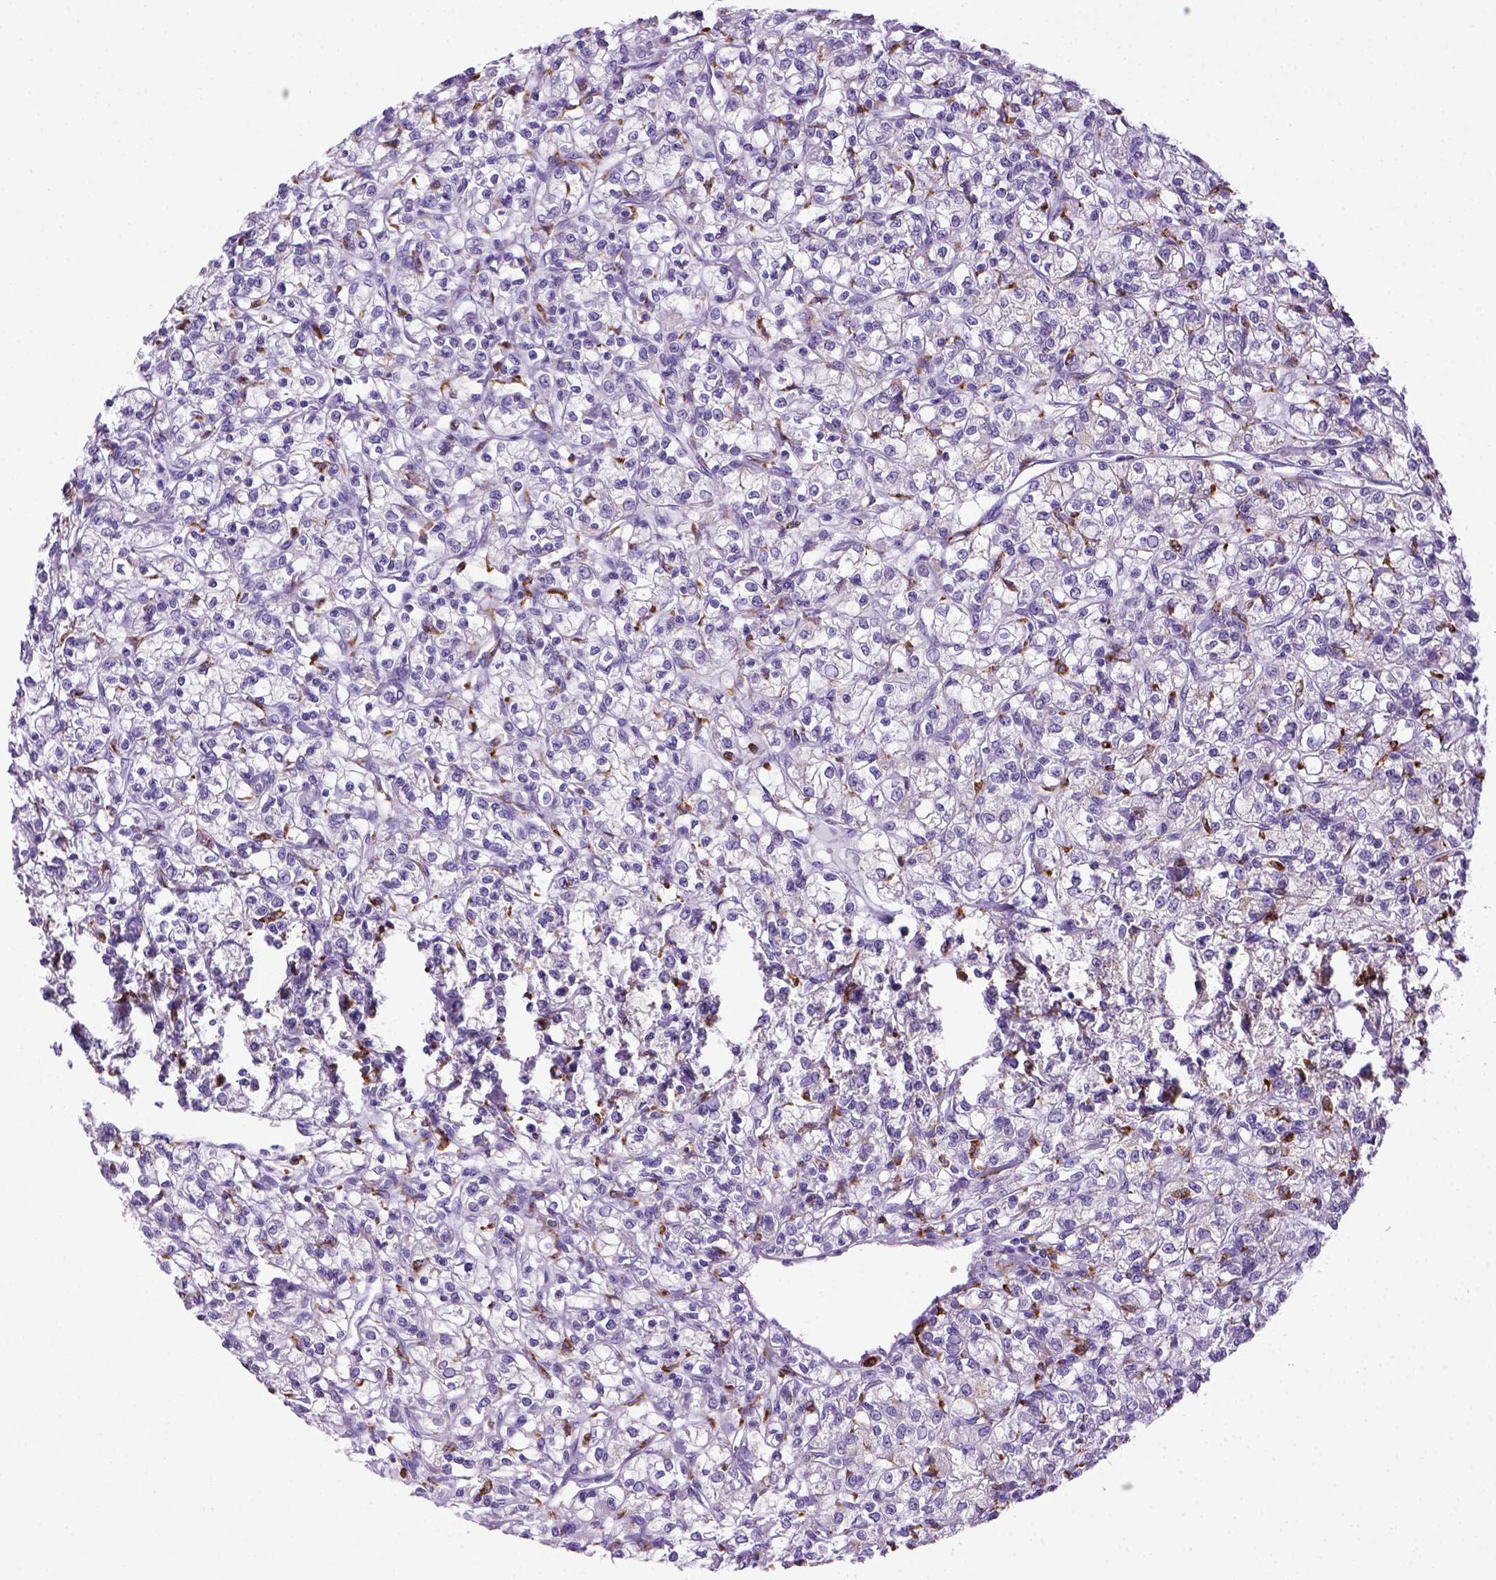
{"staining": {"intensity": "negative", "quantity": "none", "location": "none"}, "tissue": "renal cancer", "cell_type": "Tumor cells", "image_type": "cancer", "snomed": [{"axis": "morphology", "description": "Adenocarcinoma, NOS"}, {"axis": "topography", "description": "Kidney"}], "caption": "Renal cancer was stained to show a protein in brown. There is no significant positivity in tumor cells.", "gene": "CD68", "patient": {"sex": "female", "age": 59}}